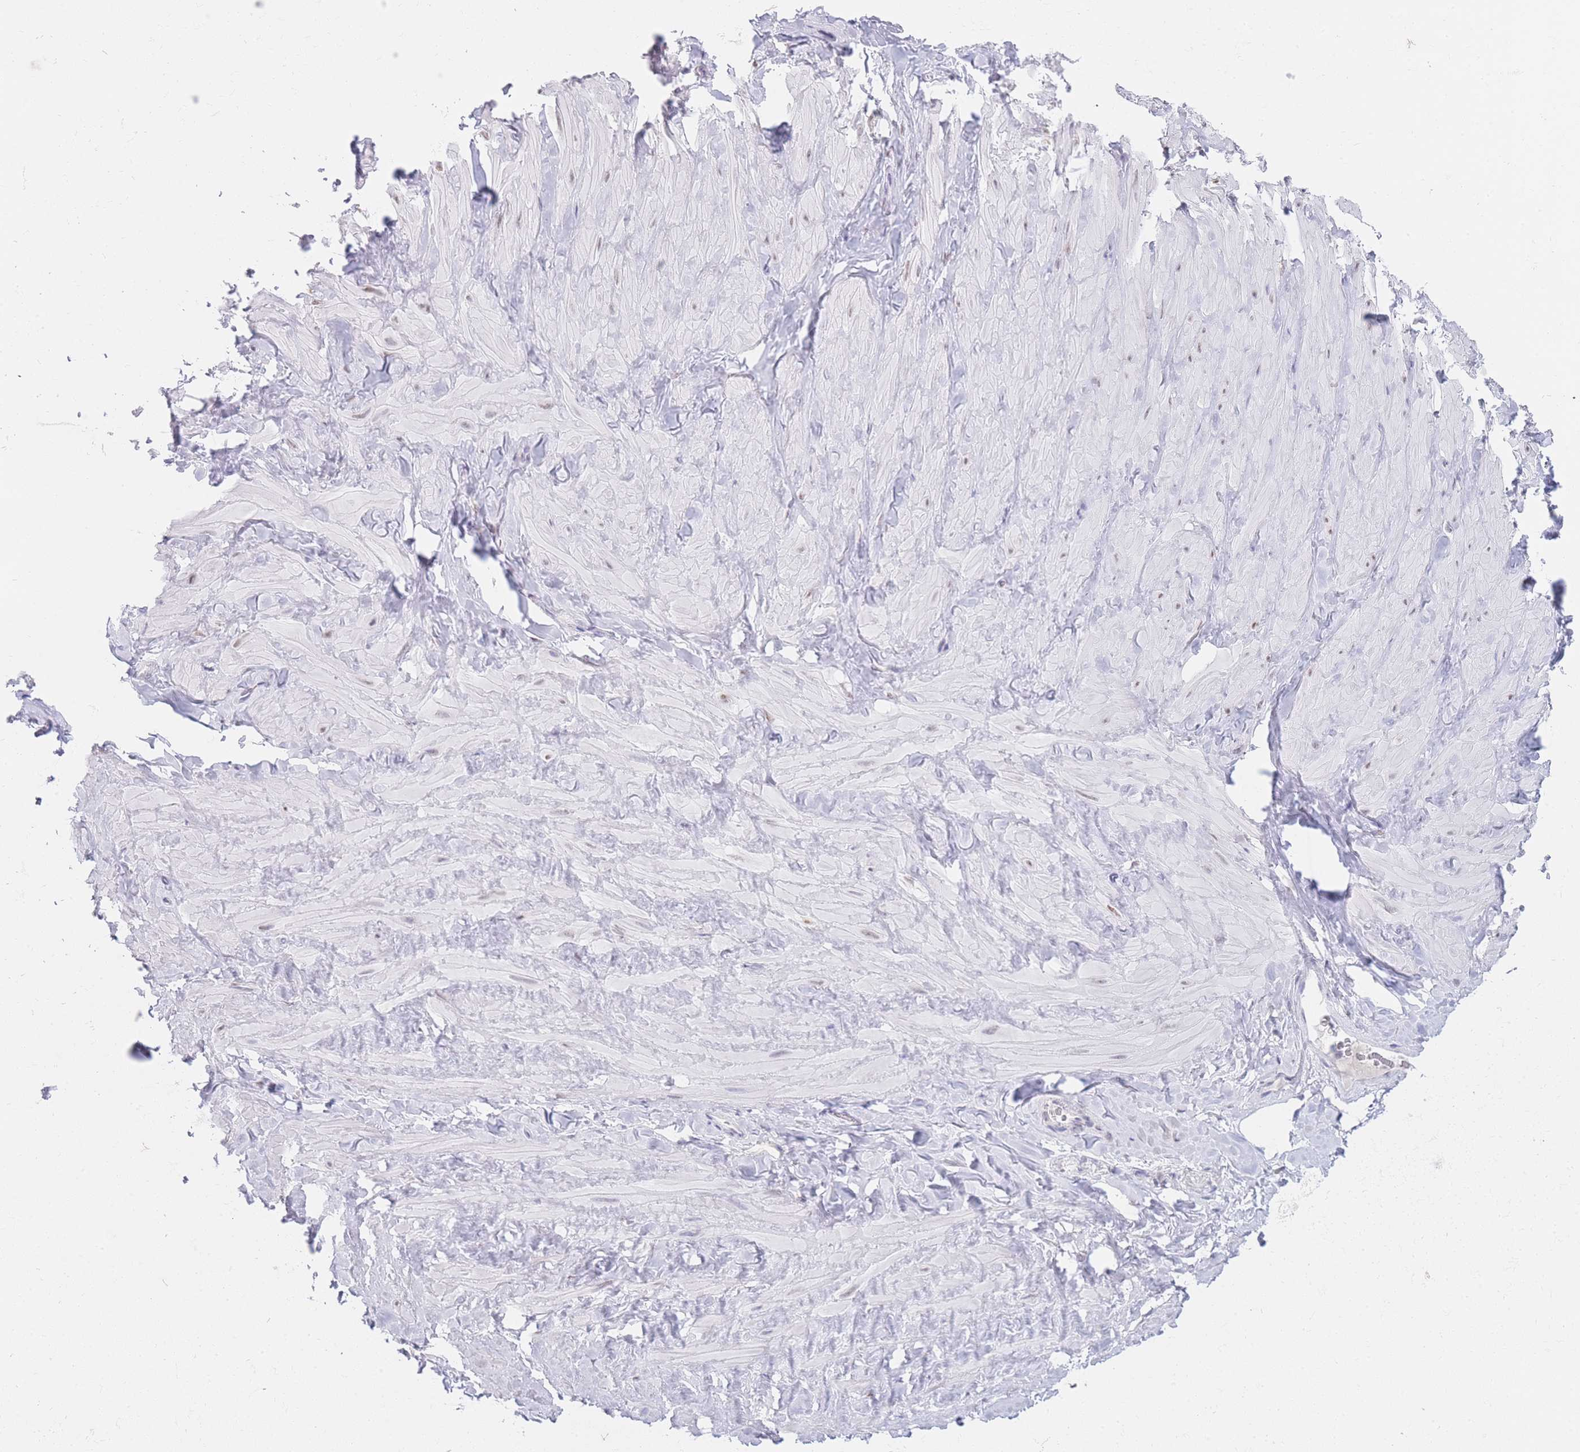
{"staining": {"intensity": "weak", "quantity": "25%-75%", "location": "nuclear"}, "tissue": "soft tissue", "cell_type": "Fibroblasts", "image_type": "normal", "snomed": [{"axis": "morphology", "description": "Normal tissue, NOS"}, {"axis": "topography", "description": "Soft tissue"}, {"axis": "topography", "description": "Vascular tissue"}], "caption": "Soft tissue stained with DAB immunohistochemistry (IHC) demonstrates low levels of weak nuclear expression in about 25%-75% of fibroblasts.", "gene": "FRAT2", "patient": {"sex": "male", "age": 41}}